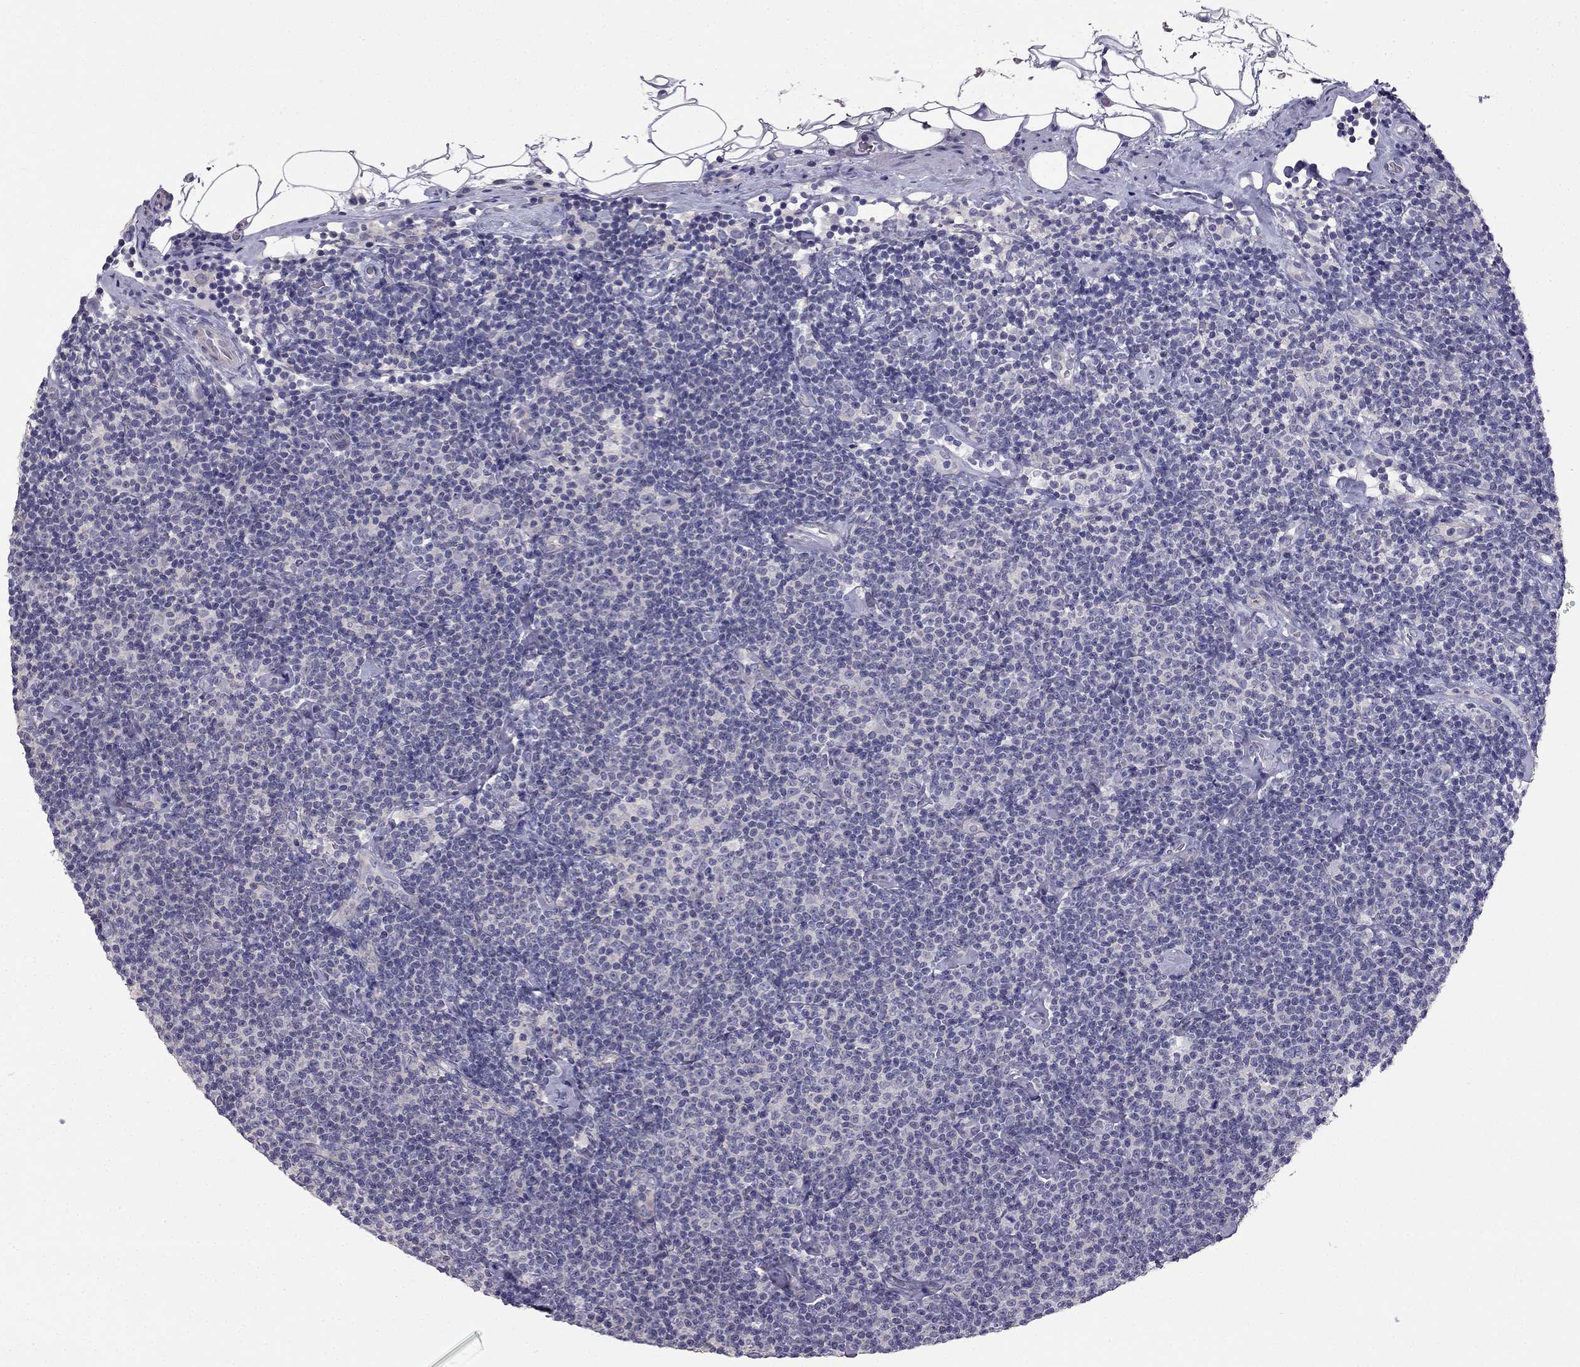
{"staining": {"intensity": "negative", "quantity": "none", "location": "none"}, "tissue": "lymphoma", "cell_type": "Tumor cells", "image_type": "cancer", "snomed": [{"axis": "morphology", "description": "Malignant lymphoma, non-Hodgkin's type, Low grade"}, {"axis": "topography", "description": "Lymph node"}], "caption": "Micrograph shows no significant protein staining in tumor cells of malignant lymphoma, non-Hodgkin's type (low-grade). (DAB IHC visualized using brightfield microscopy, high magnification).", "gene": "HSFX1", "patient": {"sex": "male", "age": 81}}